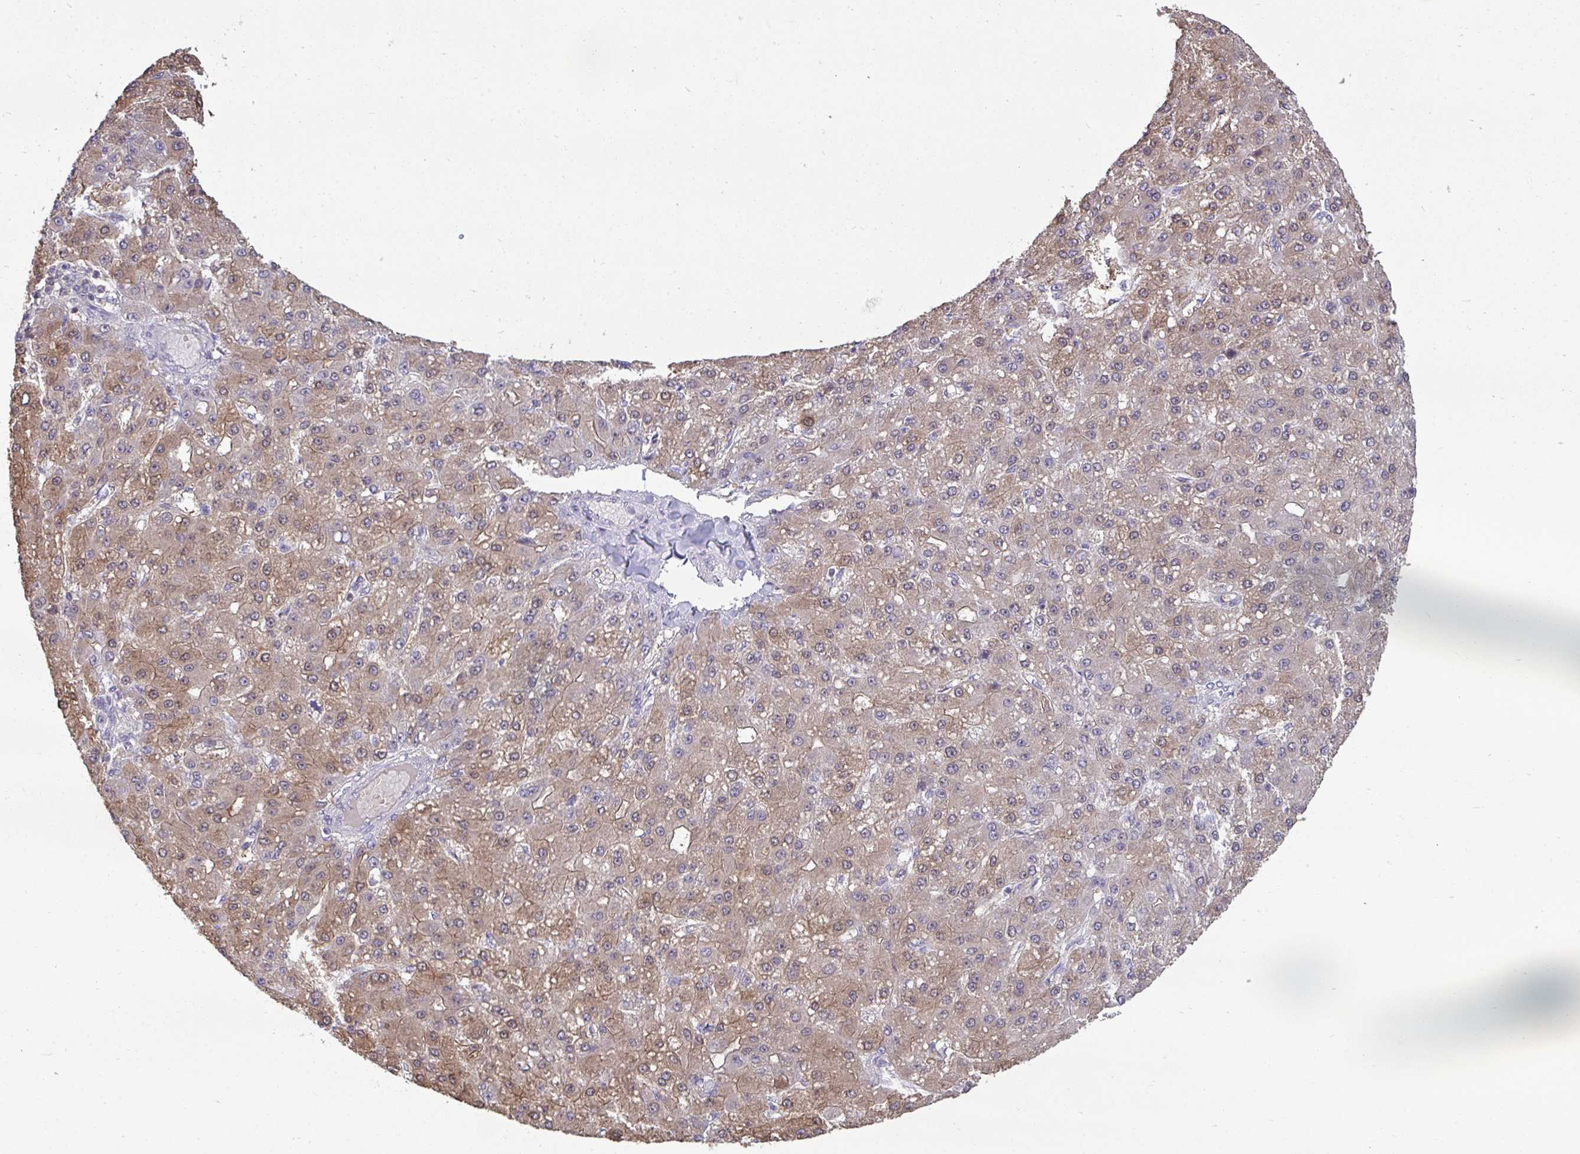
{"staining": {"intensity": "weak", "quantity": ">75%", "location": "cytoplasmic/membranous,nuclear"}, "tissue": "liver cancer", "cell_type": "Tumor cells", "image_type": "cancer", "snomed": [{"axis": "morphology", "description": "Carcinoma, Hepatocellular, NOS"}, {"axis": "topography", "description": "Liver"}], "caption": "Protein expression analysis of liver cancer demonstrates weak cytoplasmic/membranous and nuclear positivity in about >75% of tumor cells.", "gene": "SENP3", "patient": {"sex": "male", "age": 67}}